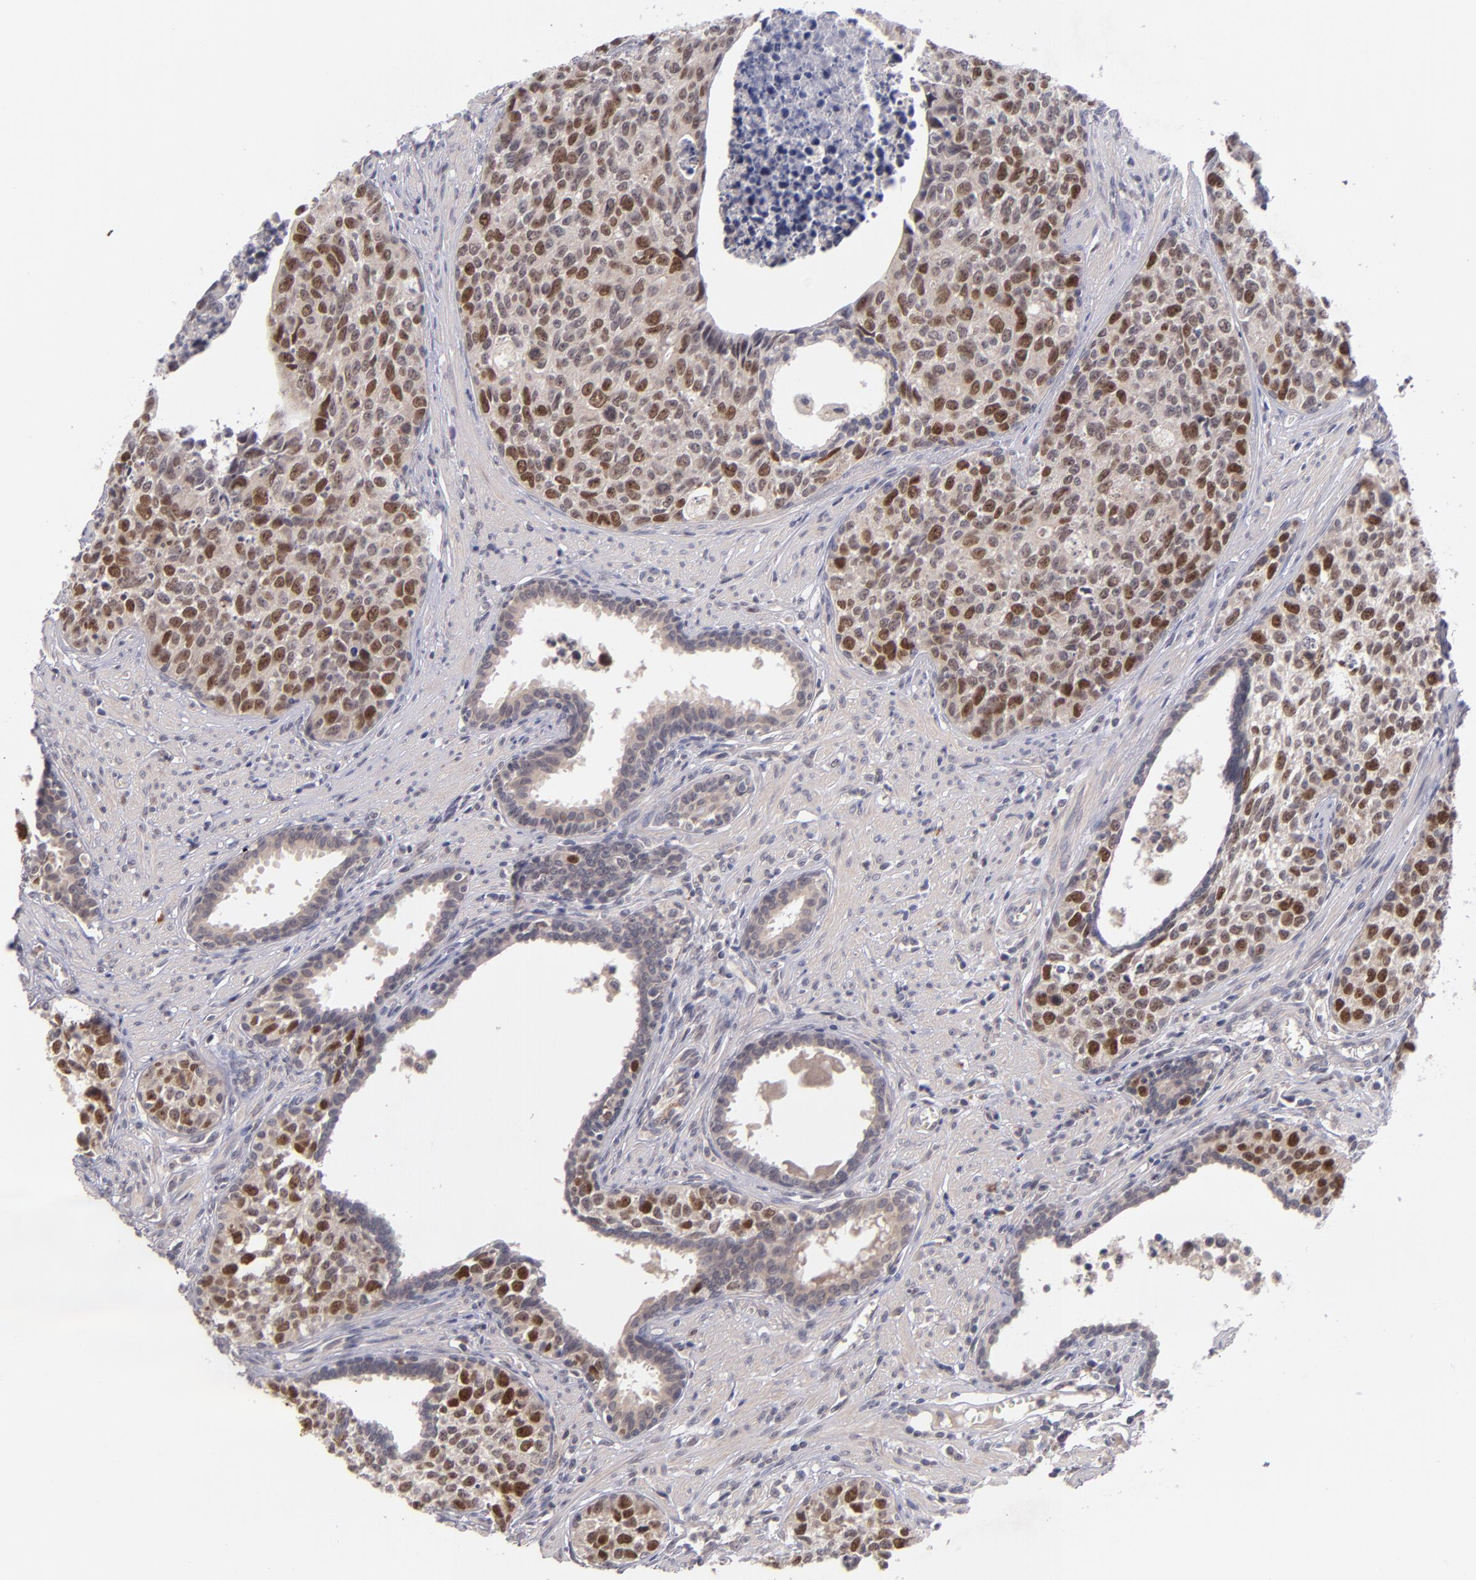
{"staining": {"intensity": "strong", "quantity": ">75%", "location": "nuclear"}, "tissue": "urothelial cancer", "cell_type": "Tumor cells", "image_type": "cancer", "snomed": [{"axis": "morphology", "description": "Urothelial carcinoma, High grade"}, {"axis": "topography", "description": "Urinary bladder"}], "caption": "Strong nuclear staining is present in approximately >75% of tumor cells in urothelial cancer.", "gene": "CDC7", "patient": {"sex": "male", "age": 81}}